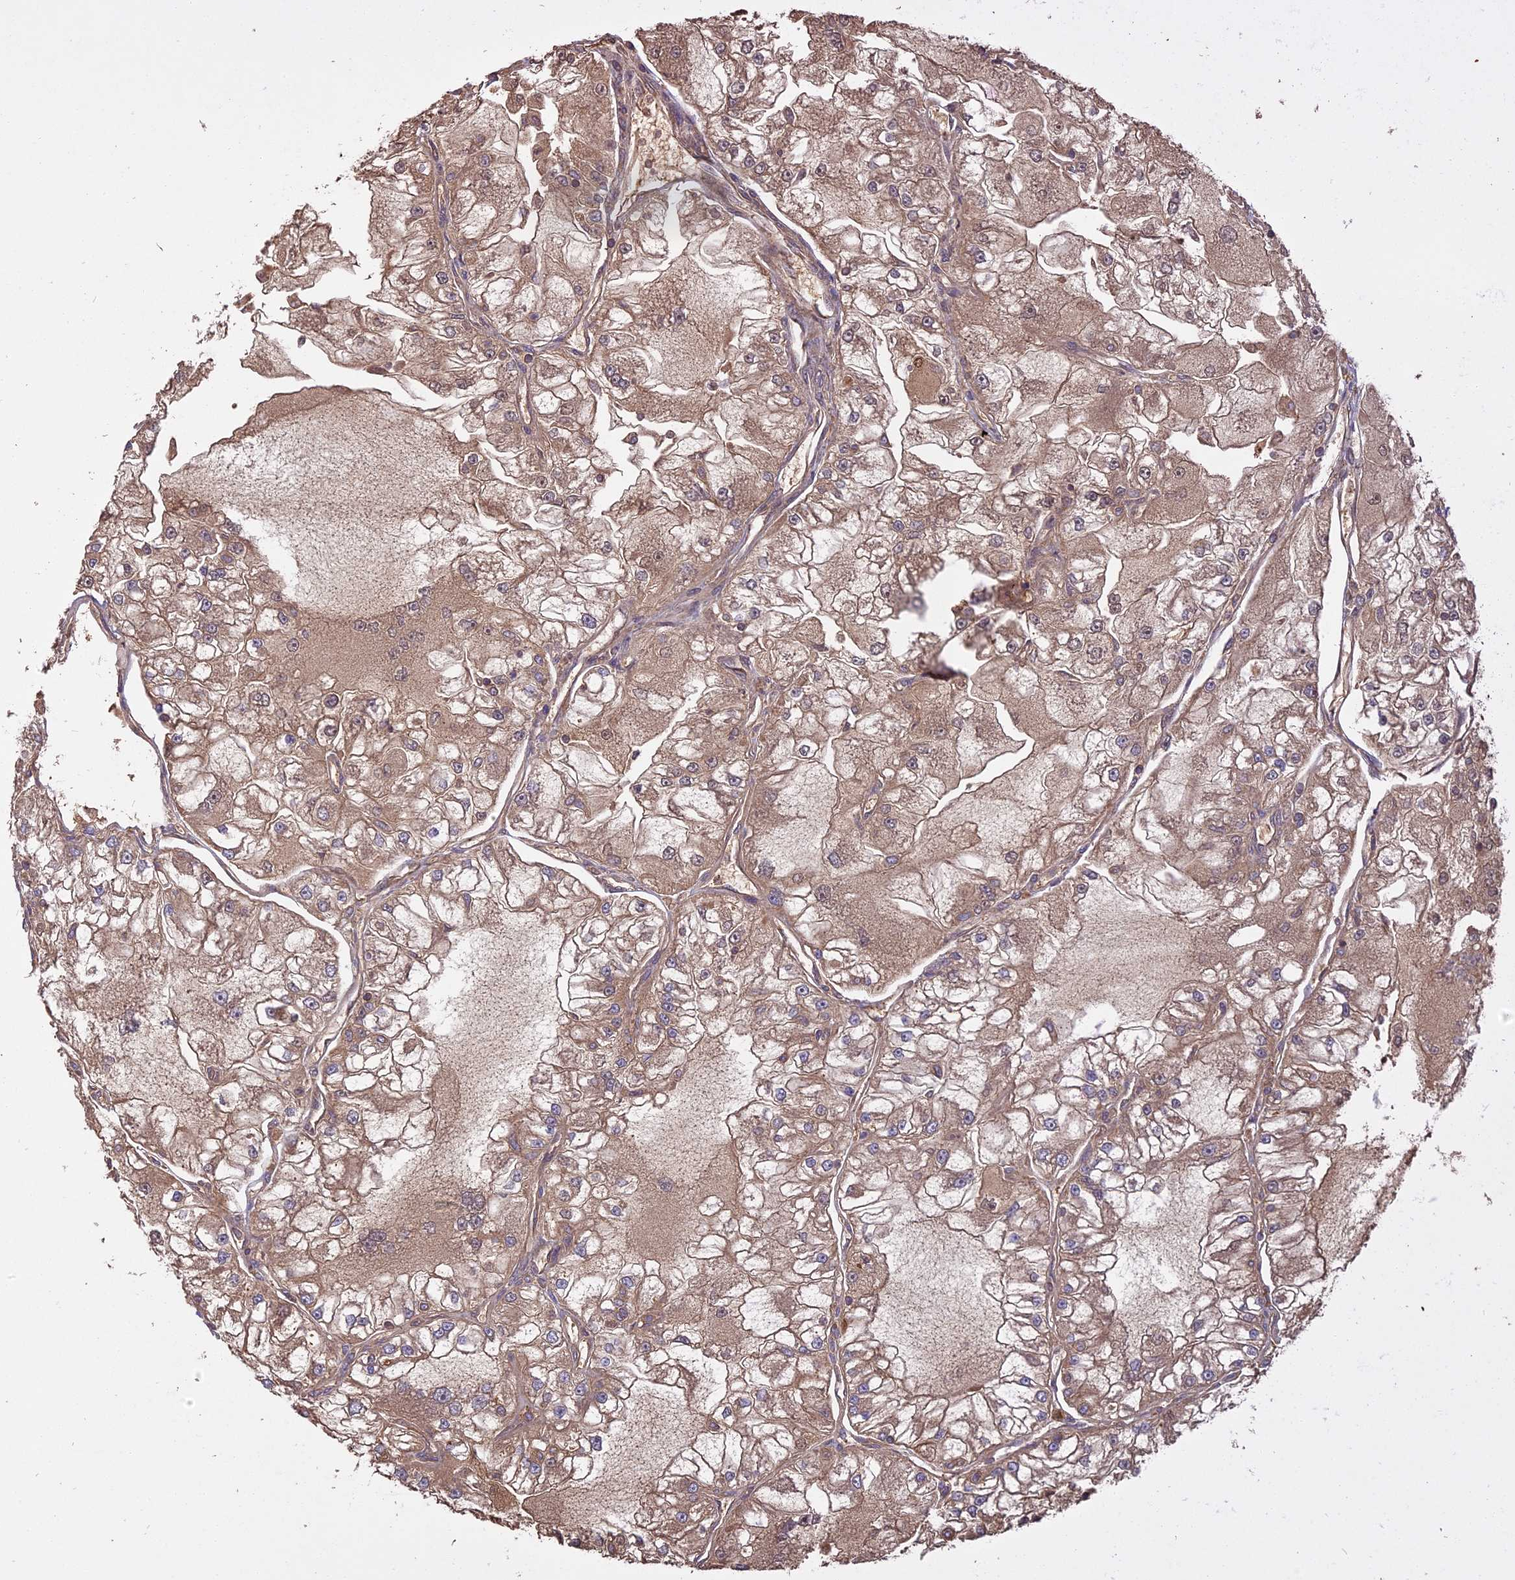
{"staining": {"intensity": "moderate", "quantity": ">75%", "location": "cytoplasmic/membranous"}, "tissue": "renal cancer", "cell_type": "Tumor cells", "image_type": "cancer", "snomed": [{"axis": "morphology", "description": "Adenocarcinoma, NOS"}, {"axis": "topography", "description": "Kidney"}], "caption": "Protein expression by immunohistochemistry (IHC) reveals moderate cytoplasmic/membranous staining in about >75% of tumor cells in adenocarcinoma (renal).", "gene": "ERMAP", "patient": {"sex": "female", "age": 72}}